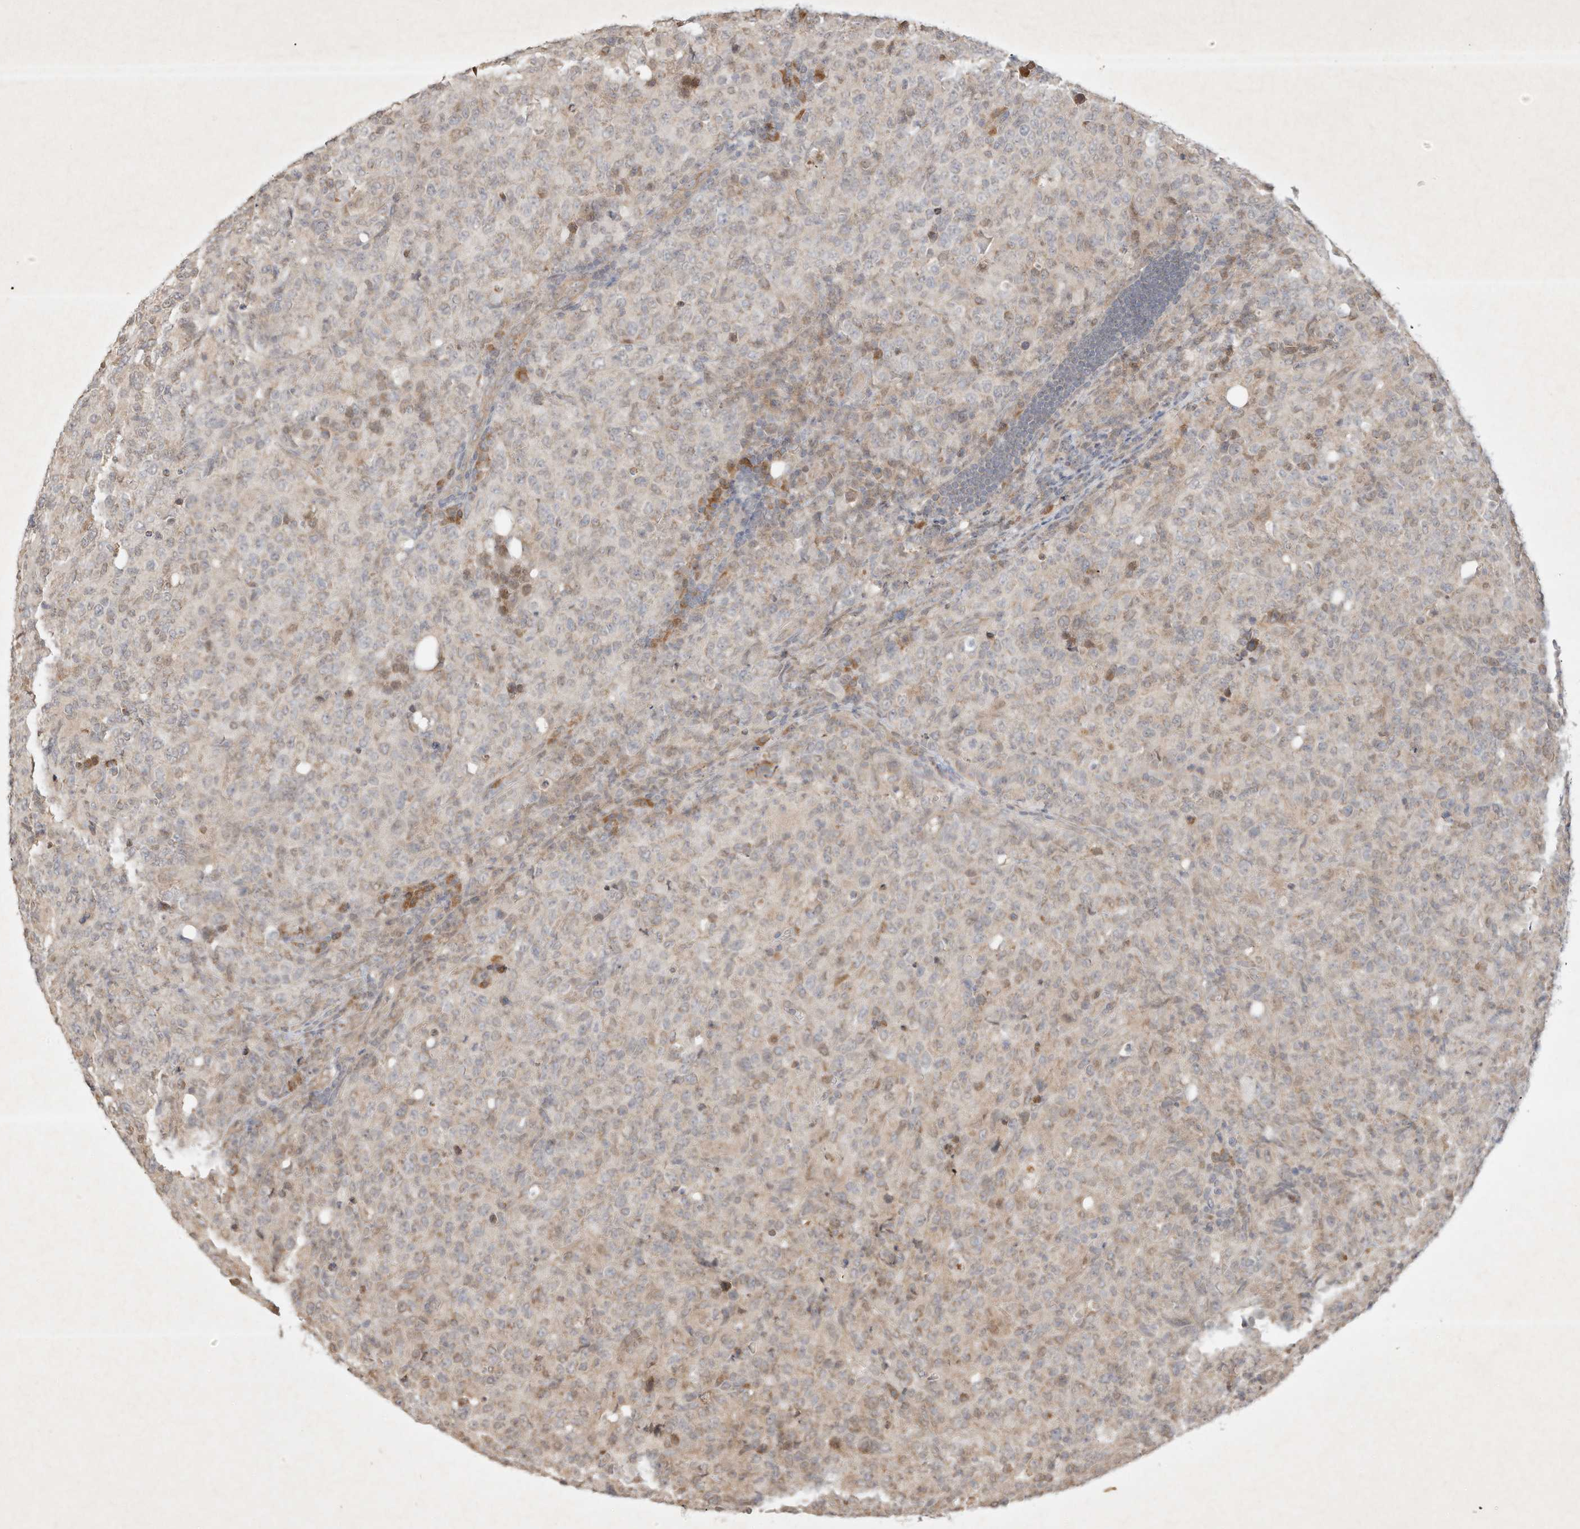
{"staining": {"intensity": "weak", "quantity": "<25%", "location": "cytoplasmic/membranous"}, "tissue": "lymphoma", "cell_type": "Tumor cells", "image_type": "cancer", "snomed": [{"axis": "morphology", "description": "Malignant lymphoma, non-Hodgkin's type, High grade"}, {"axis": "topography", "description": "Tonsil"}], "caption": "Tumor cells show no significant staining in lymphoma.", "gene": "BTRC", "patient": {"sex": "female", "age": 36}}